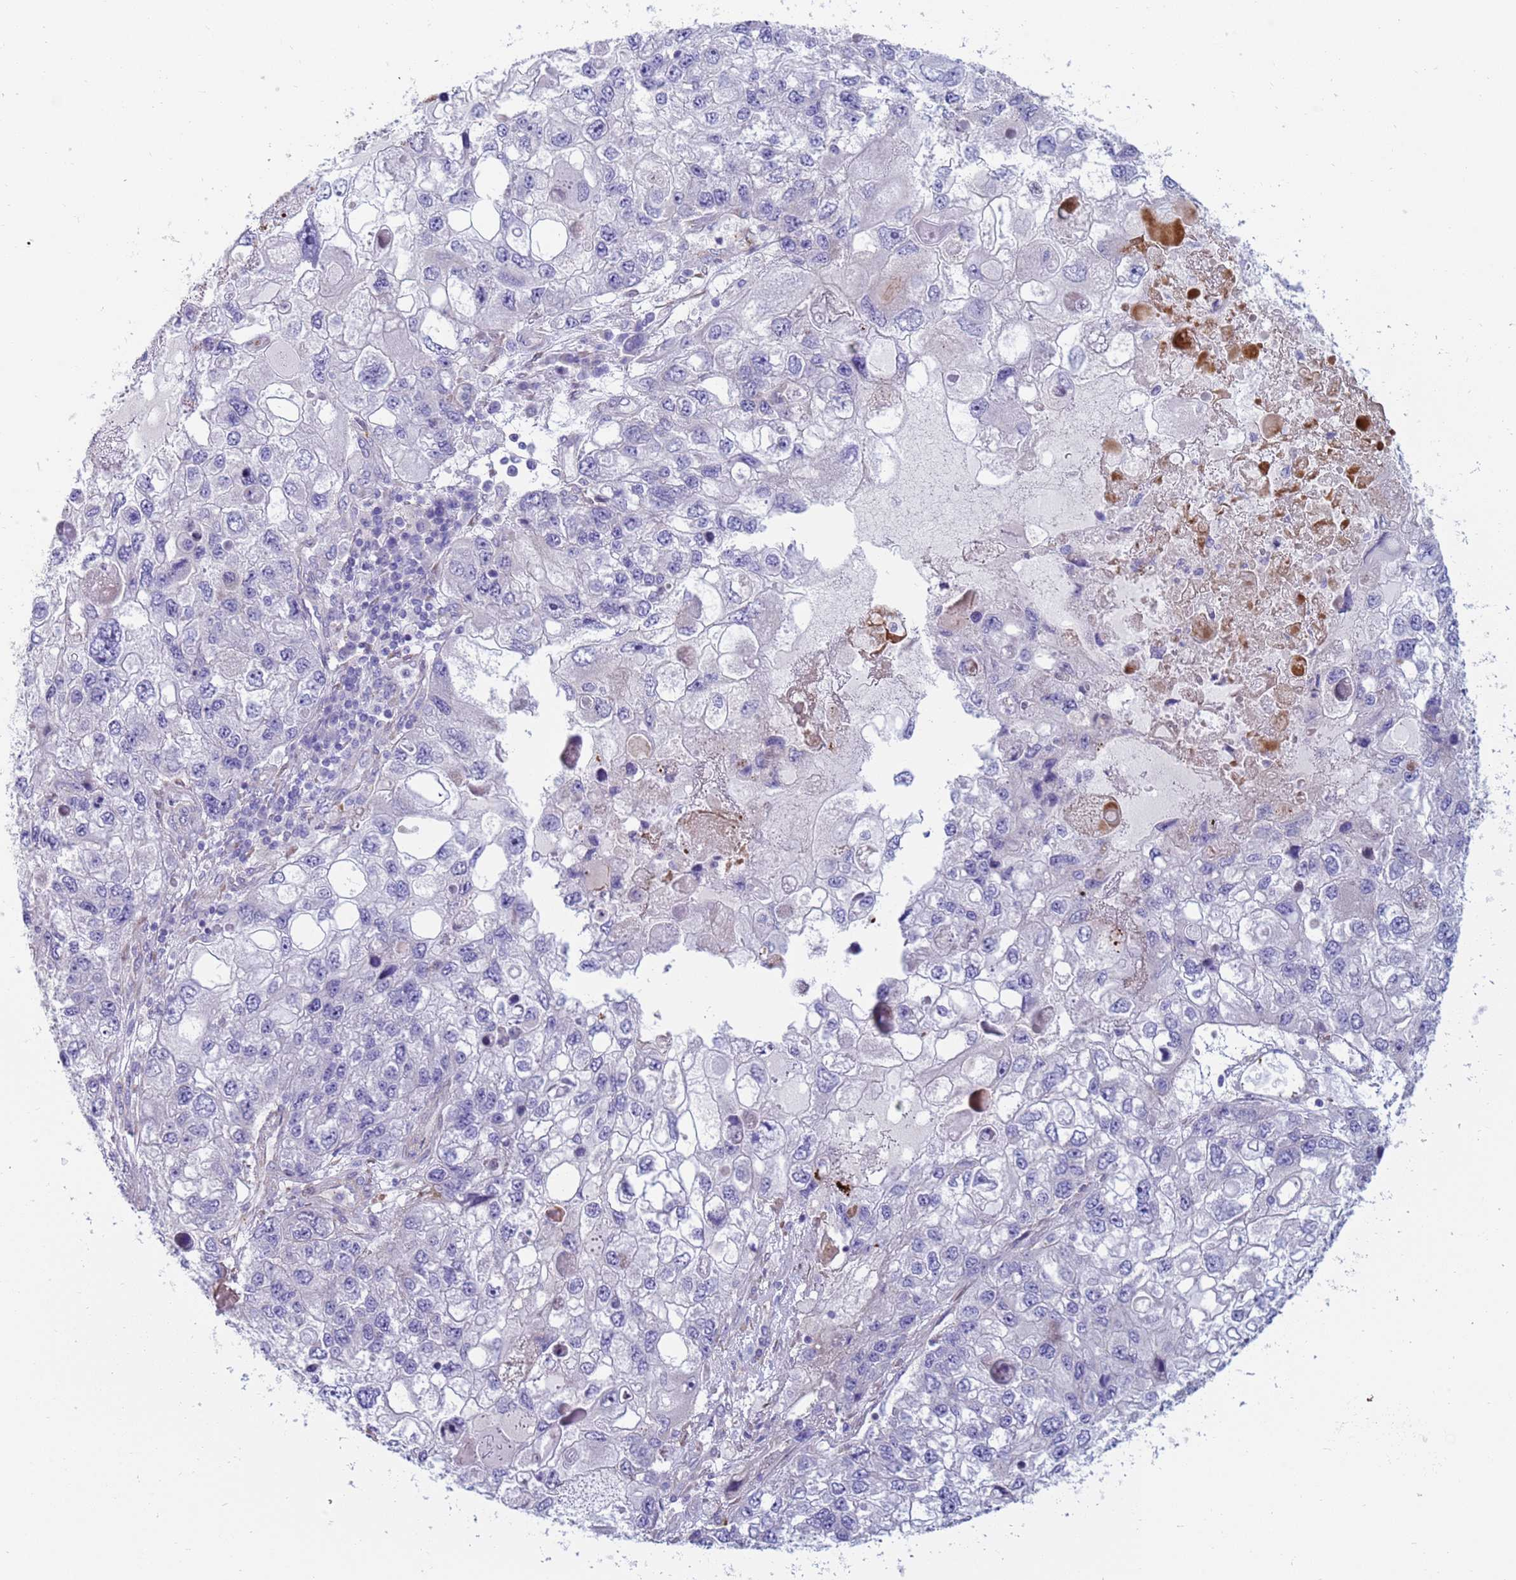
{"staining": {"intensity": "negative", "quantity": "none", "location": "none"}, "tissue": "endometrial cancer", "cell_type": "Tumor cells", "image_type": "cancer", "snomed": [{"axis": "morphology", "description": "Adenocarcinoma, NOS"}, {"axis": "topography", "description": "Endometrium"}], "caption": "Tumor cells are negative for brown protein staining in endometrial cancer.", "gene": "TRPC6", "patient": {"sex": "female", "age": 49}}